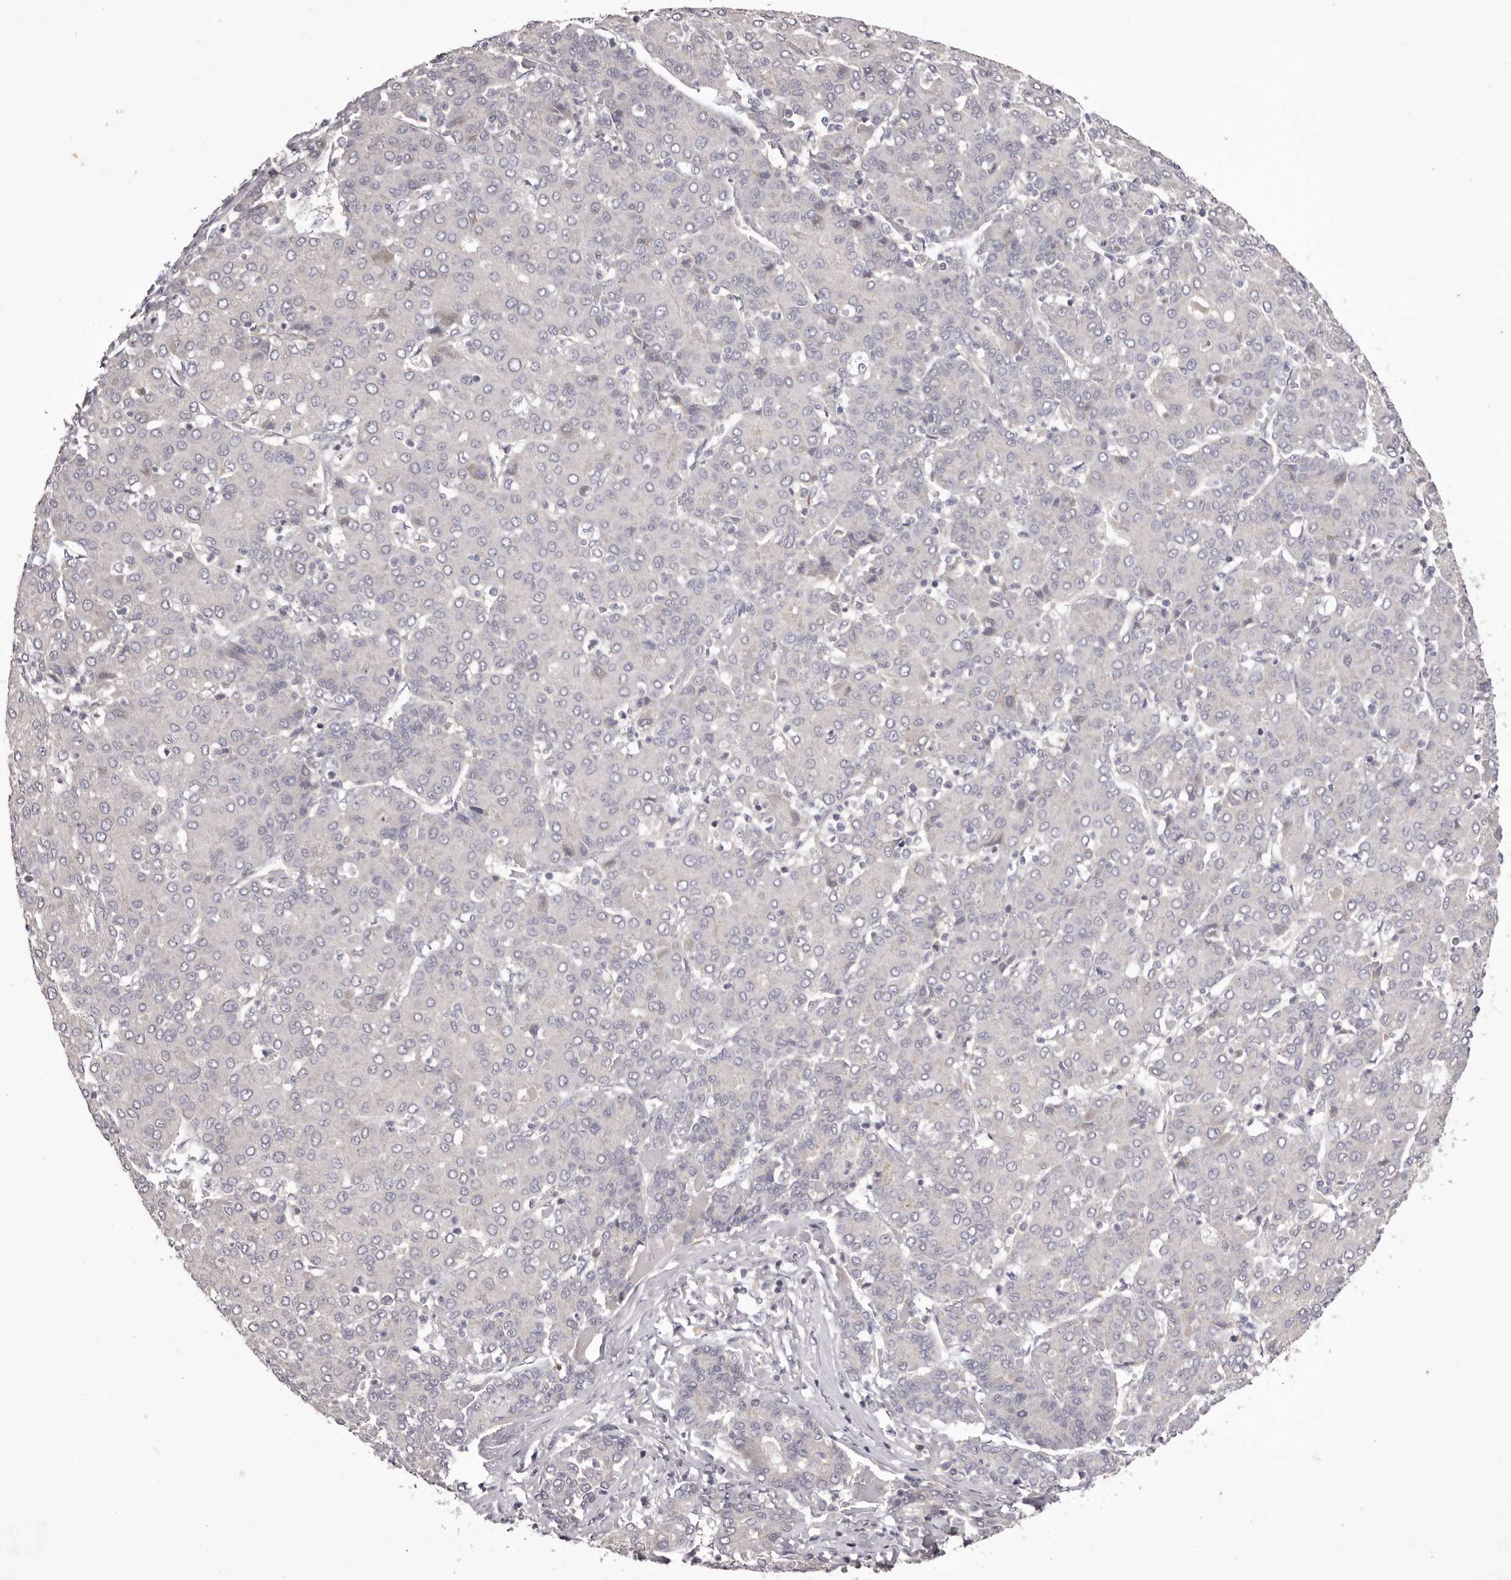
{"staining": {"intensity": "negative", "quantity": "none", "location": "none"}, "tissue": "liver cancer", "cell_type": "Tumor cells", "image_type": "cancer", "snomed": [{"axis": "morphology", "description": "Carcinoma, Hepatocellular, NOS"}, {"axis": "topography", "description": "Liver"}], "caption": "Image shows no significant protein positivity in tumor cells of liver hepatocellular carcinoma. (DAB immunohistochemistry (IHC) with hematoxylin counter stain).", "gene": "PNRC1", "patient": {"sex": "male", "age": 65}}